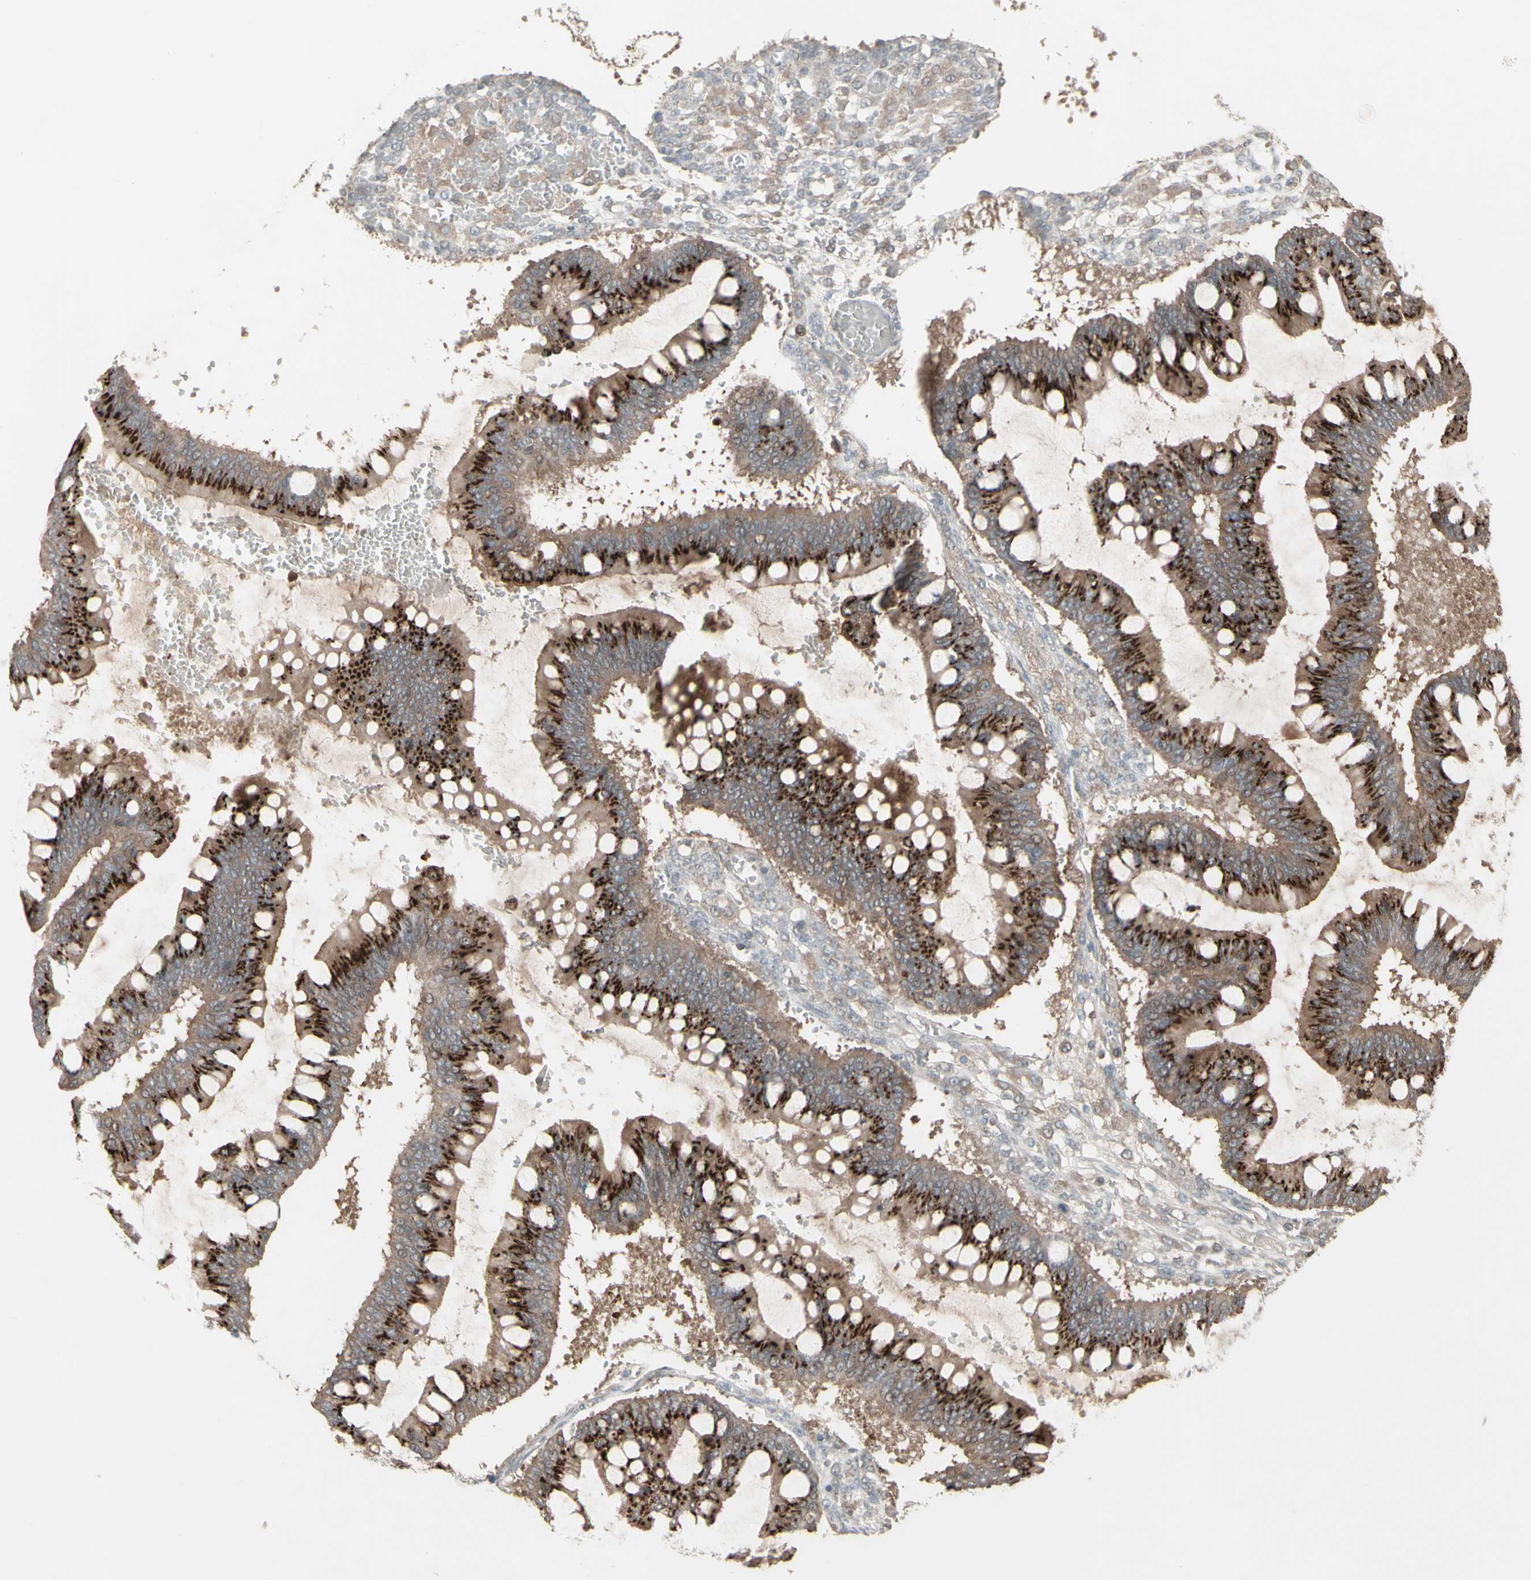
{"staining": {"intensity": "negative", "quantity": "none", "location": "none"}, "tissue": "ovarian cancer", "cell_type": "Tumor cells", "image_type": "cancer", "snomed": [{"axis": "morphology", "description": "Cystadenocarcinoma, mucinous, NOS"}, {"axis": "topography", "description": "Ovary"}], "caption": "Human ovarian cancer (mucinous cystadenocarcinoma) stained for a protein using IHC demonstrates no positivity in tumor cells.", "gene": "CSK", "patient": {"sex": "female", "age": 73}}